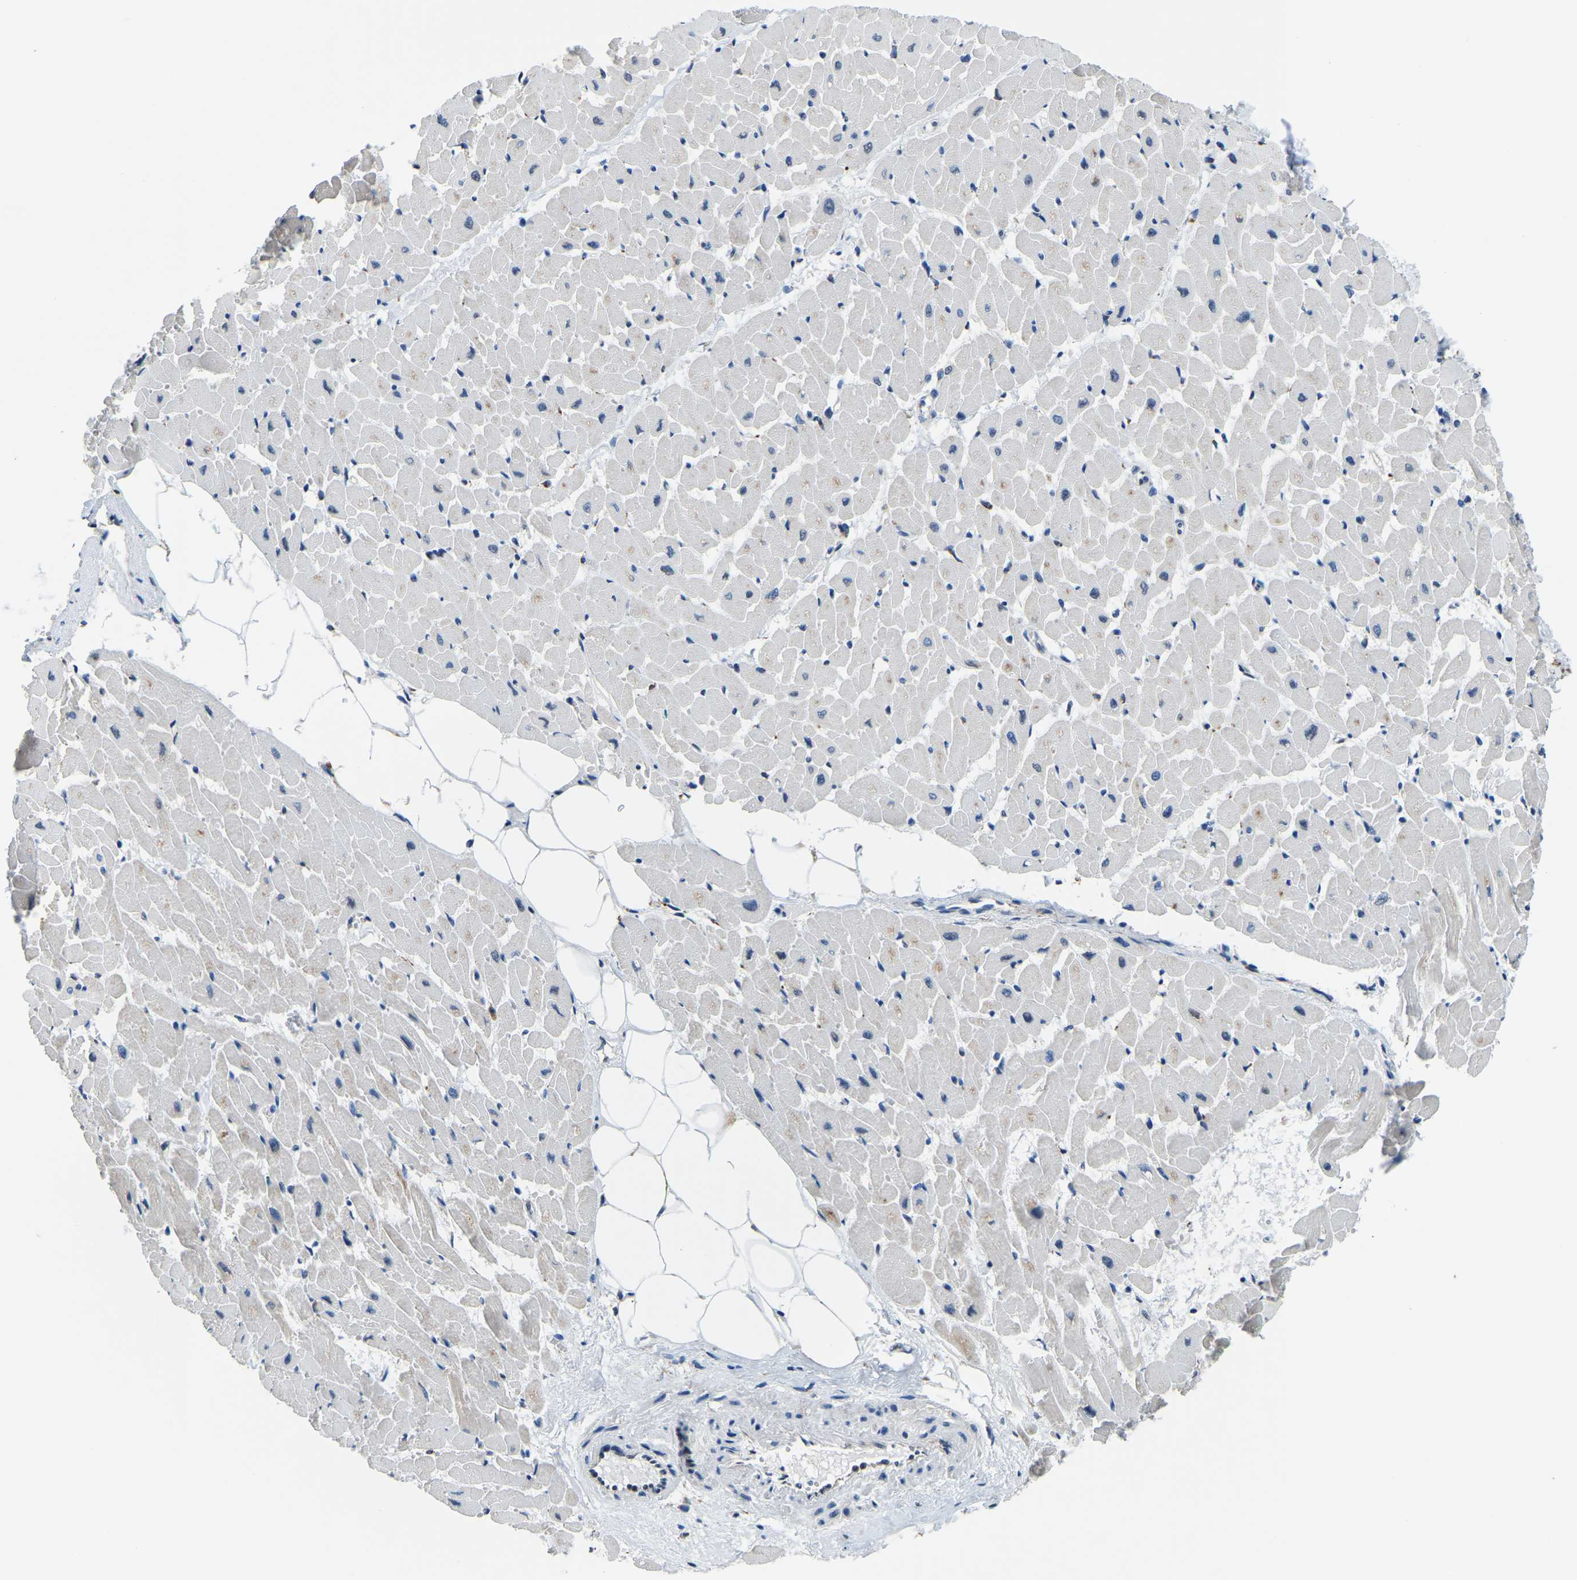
{"staining": {"intensity": "negative", "quantity": "none", "location": "none"}, "tissue": "heart muscle", "cell_type": "Cardiomyocytes", "image_type": "normal", "snomed": [{"axis": "morphology", "description": "Normal tissue, NOS"}, {"axis": "topography", "description": "Heart"}], "caption": "An image of human heart muscle is negative for staining in cardiomyocytes.", "gene": "BNIP3L", "patient": {"sex": "female", "age": 19}}